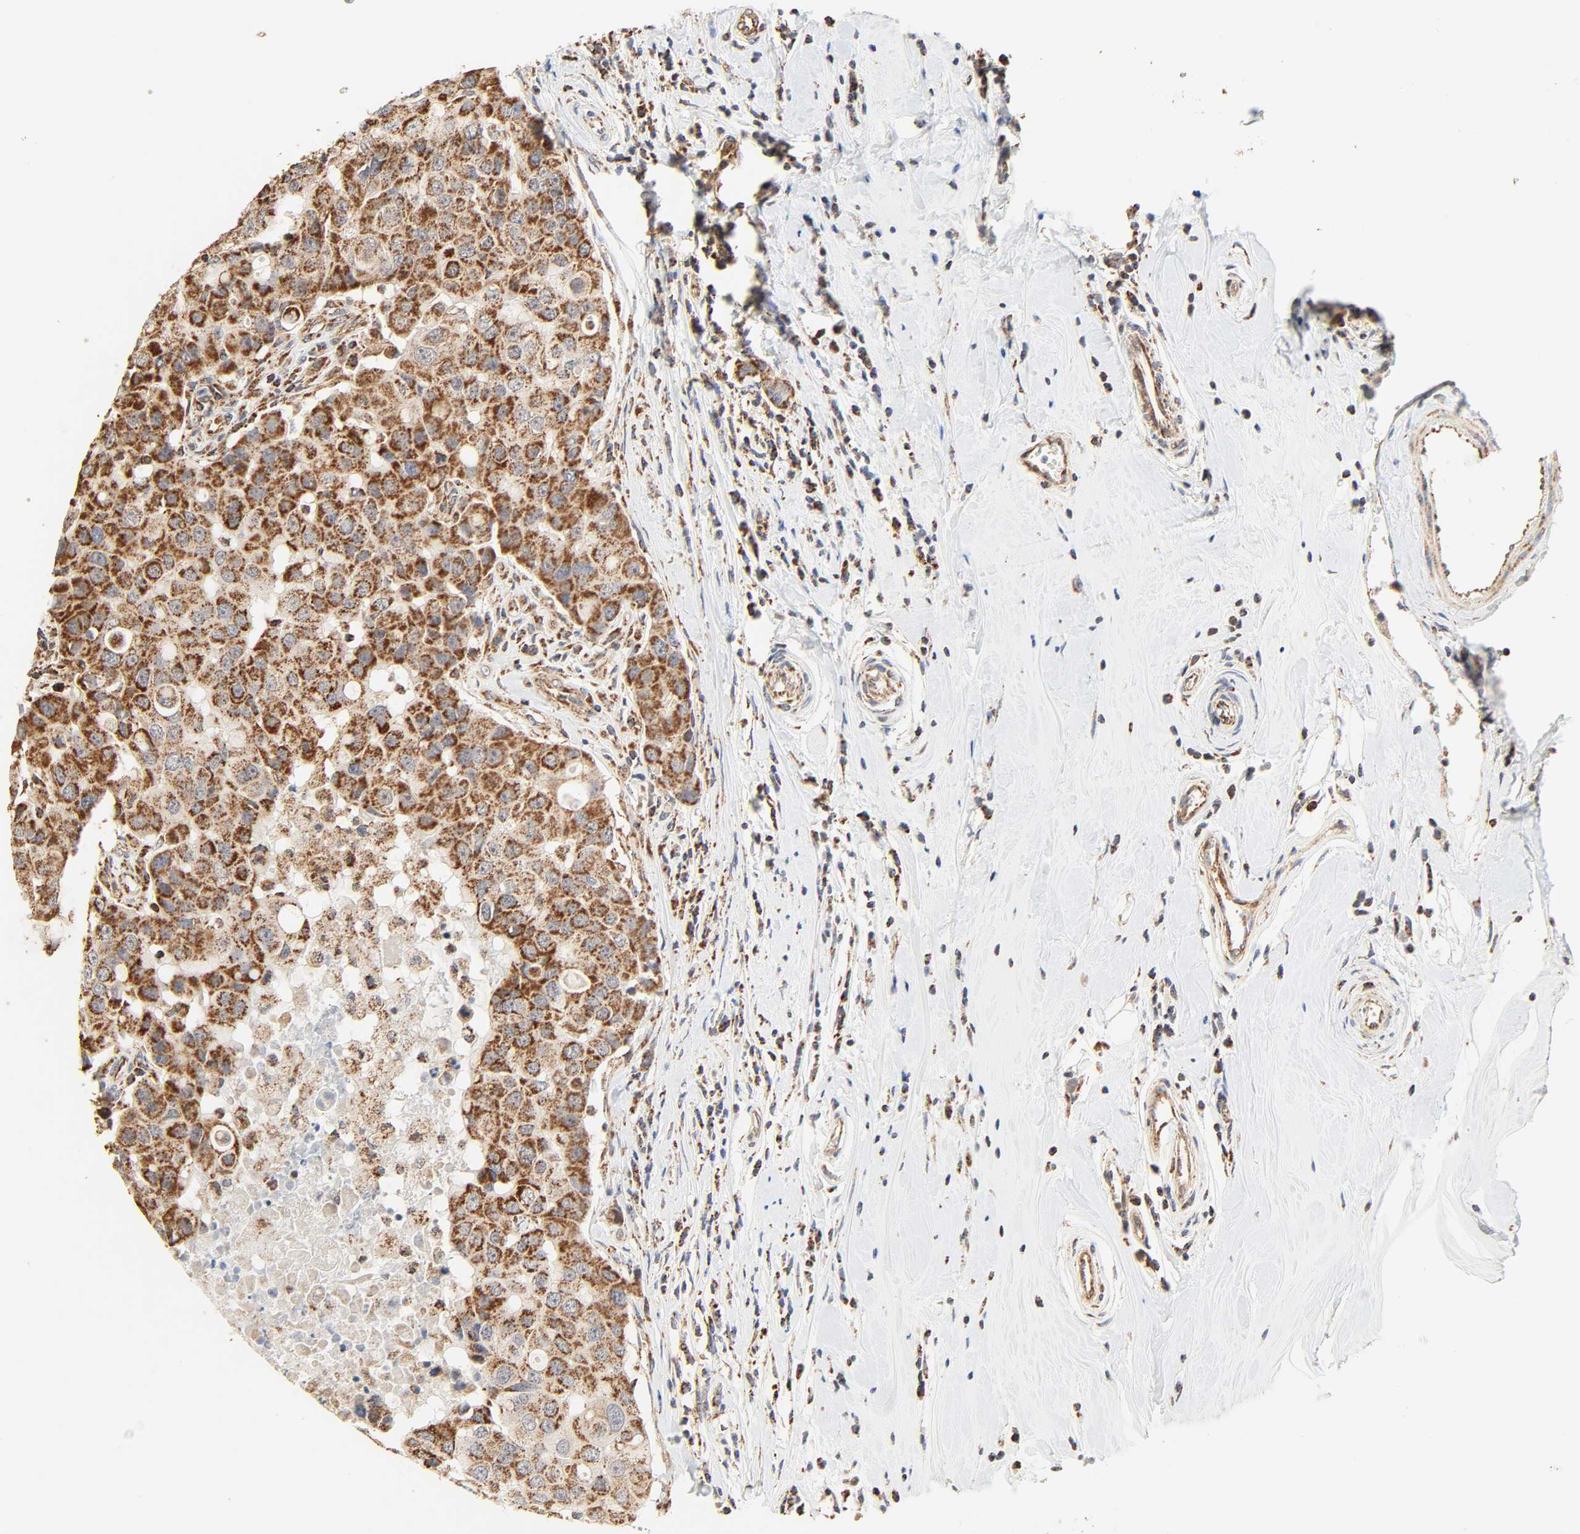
{"staining": {"intensity": "strong", "quantity": ">75%", "location": "cytoplasmic/membranous"}, "tissue": "breast cancer", "cell_type": "Tumor cells", "image_type": "cancer", "snomed": [{"axis": "morphology", "description": "Duct carcinoma"}, {"axis": "topography", "description": "Breast"}], "caption": "The immunohistochemical stain highlights strong cytoplasmic/membranous positivity in tumor cells of invasive ductal carcinoma (breast) tissue.", "gene": "ZMAT5", "patient": {"sex": "female", "age": 27}}